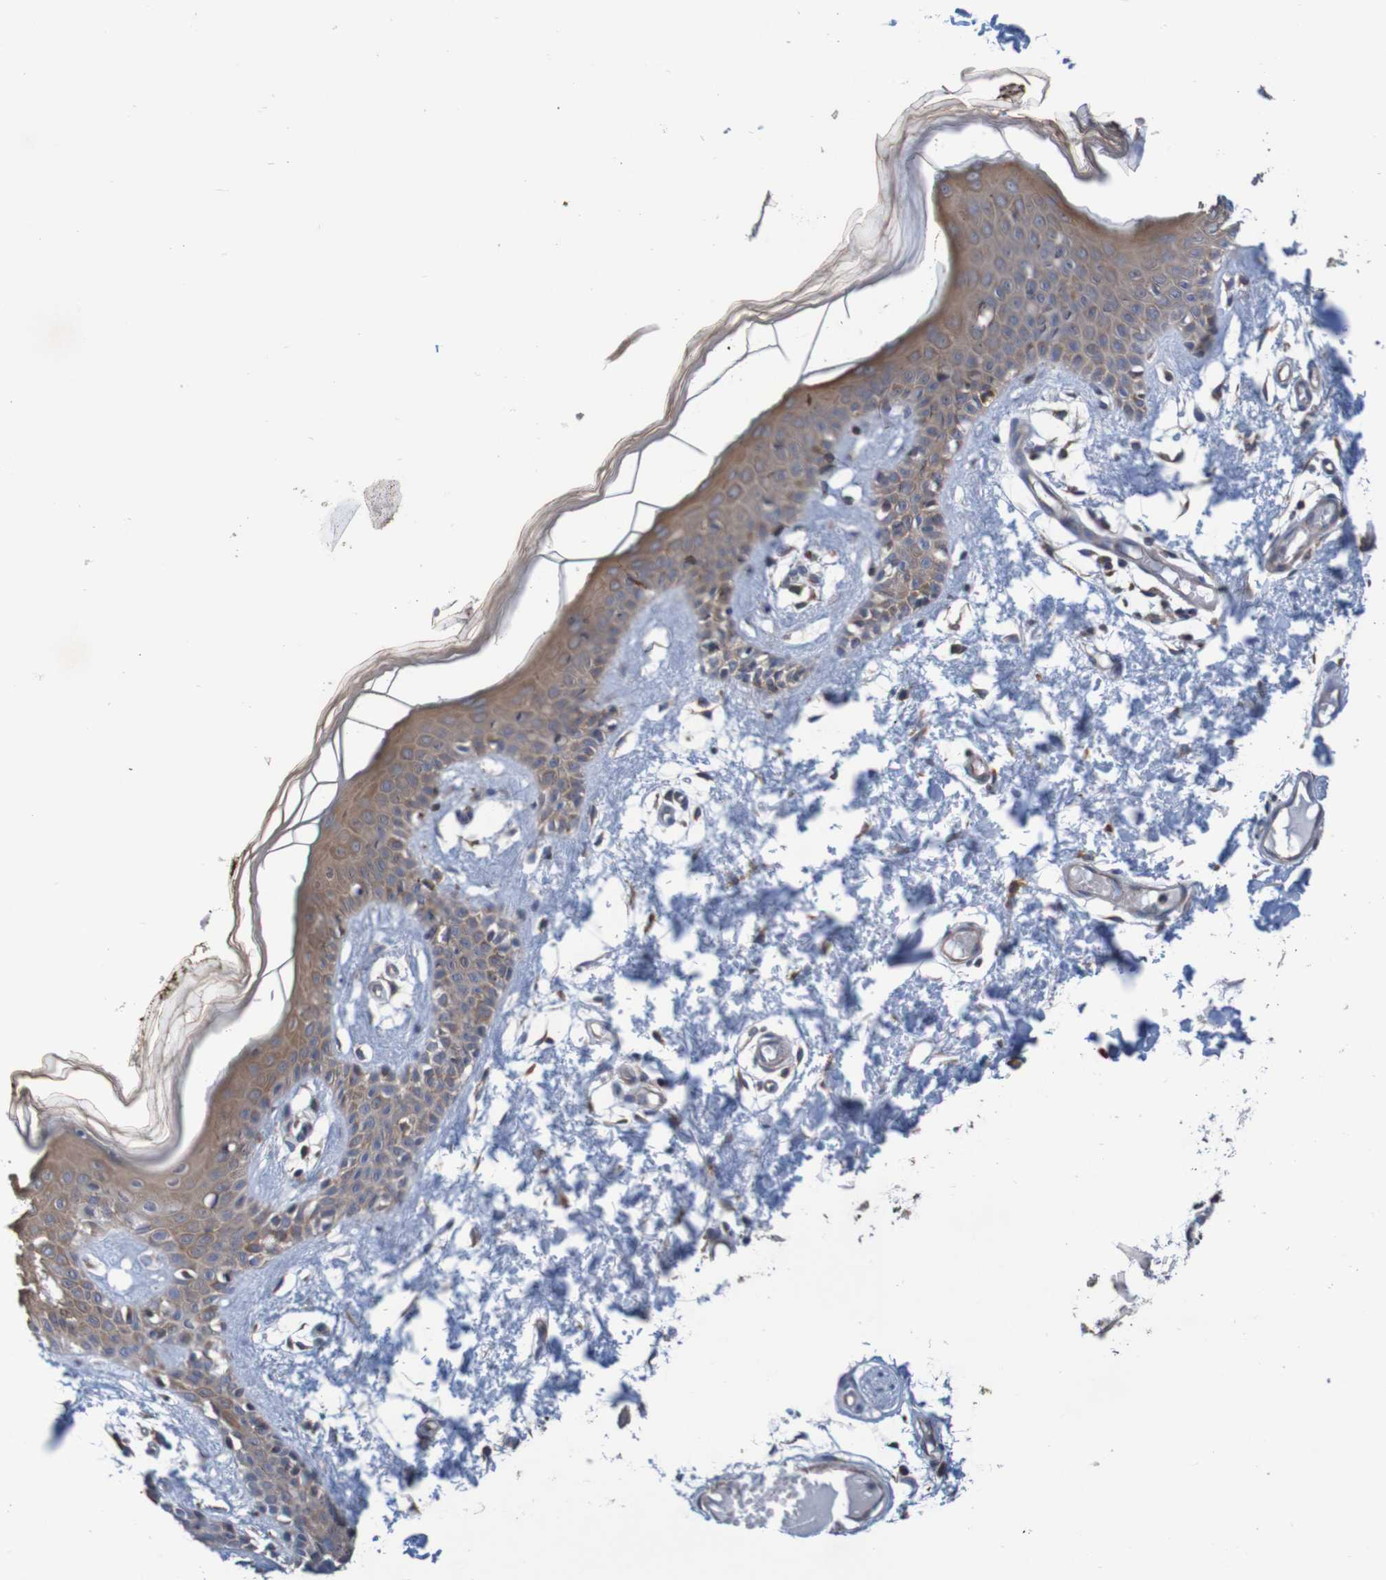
{"staining": {"intensity": "moderate", "quantity": ">75%", "location": "cytoplasmic/membranous"}, "tissue": "skin", "cell_type": "Fibroblasts", "image_type": "normal", "snomed": [{"axis": "morphology", "description": "Normal tissue, NOS"}, {"axis": "topography", "description": "Skin"}], "caption": "This is a photomicrograph of immunohistochemistry (IHC) staining of benign skin, which shows moderate expression in the cytoplasmic/membranous of fibroblasts.", "gene": "CLDN18", "patient": {"sex": "male", "age": 53}}